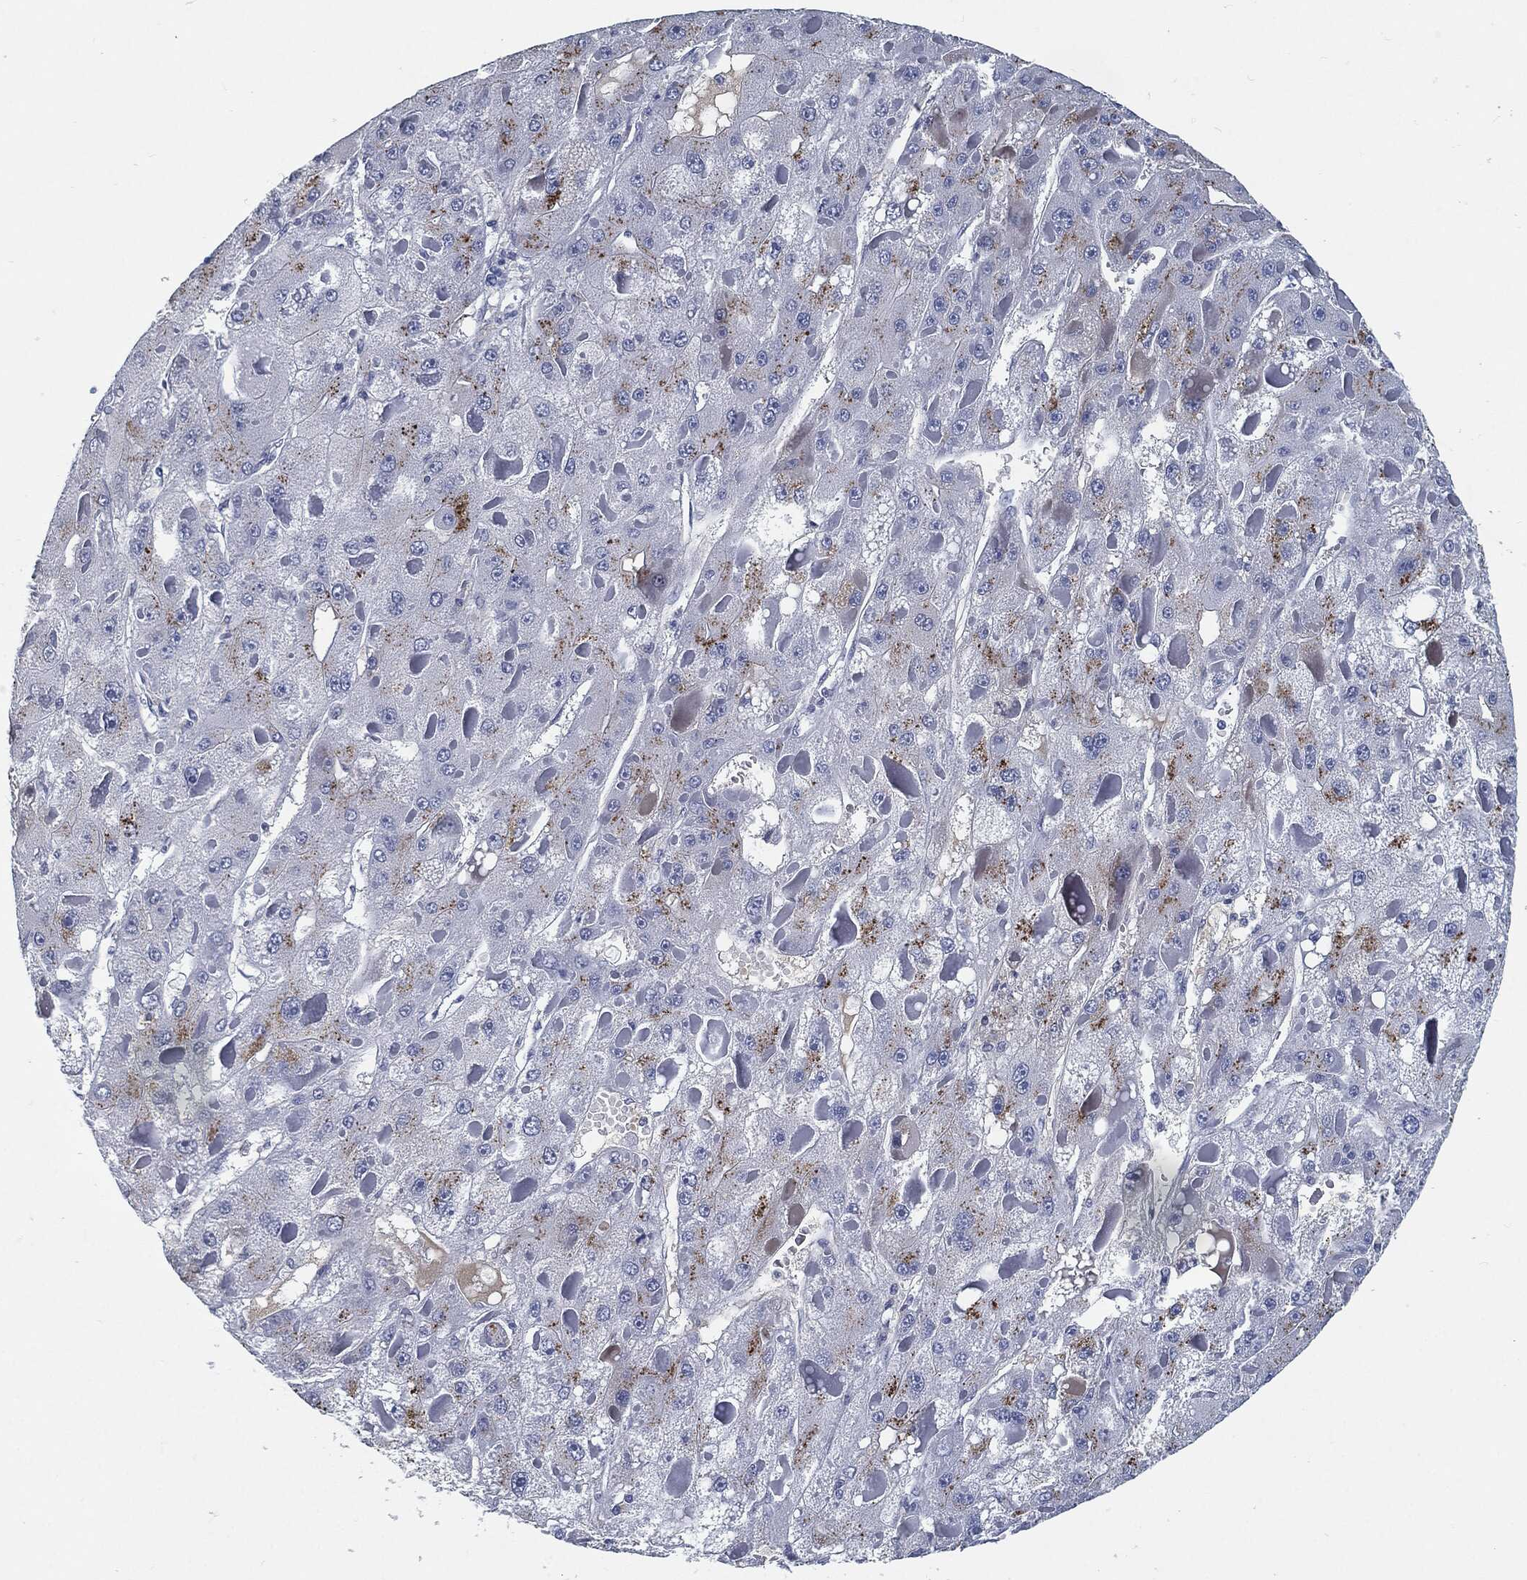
{"staining": {"intensity": "strong", "quantity": "<25%", "location": "cytoplasmic/membranous"}, "tissue": "liver cancer", "cell_type": "Tumor cells", "image_type": "cancer", "snomed": [{"axis": "morphology", "description": "Carcinoma, Hepatocellular, NOS"}, {"axis": "topography", "description": "Liver"}], "caption": "Tumor cells reveal strong cytoplasmic/membranous staining in about <25% of cells in liver hepatocellular carcinoma.", "gene": "MST1", "patient": {"sex": "female", "age": 73}}